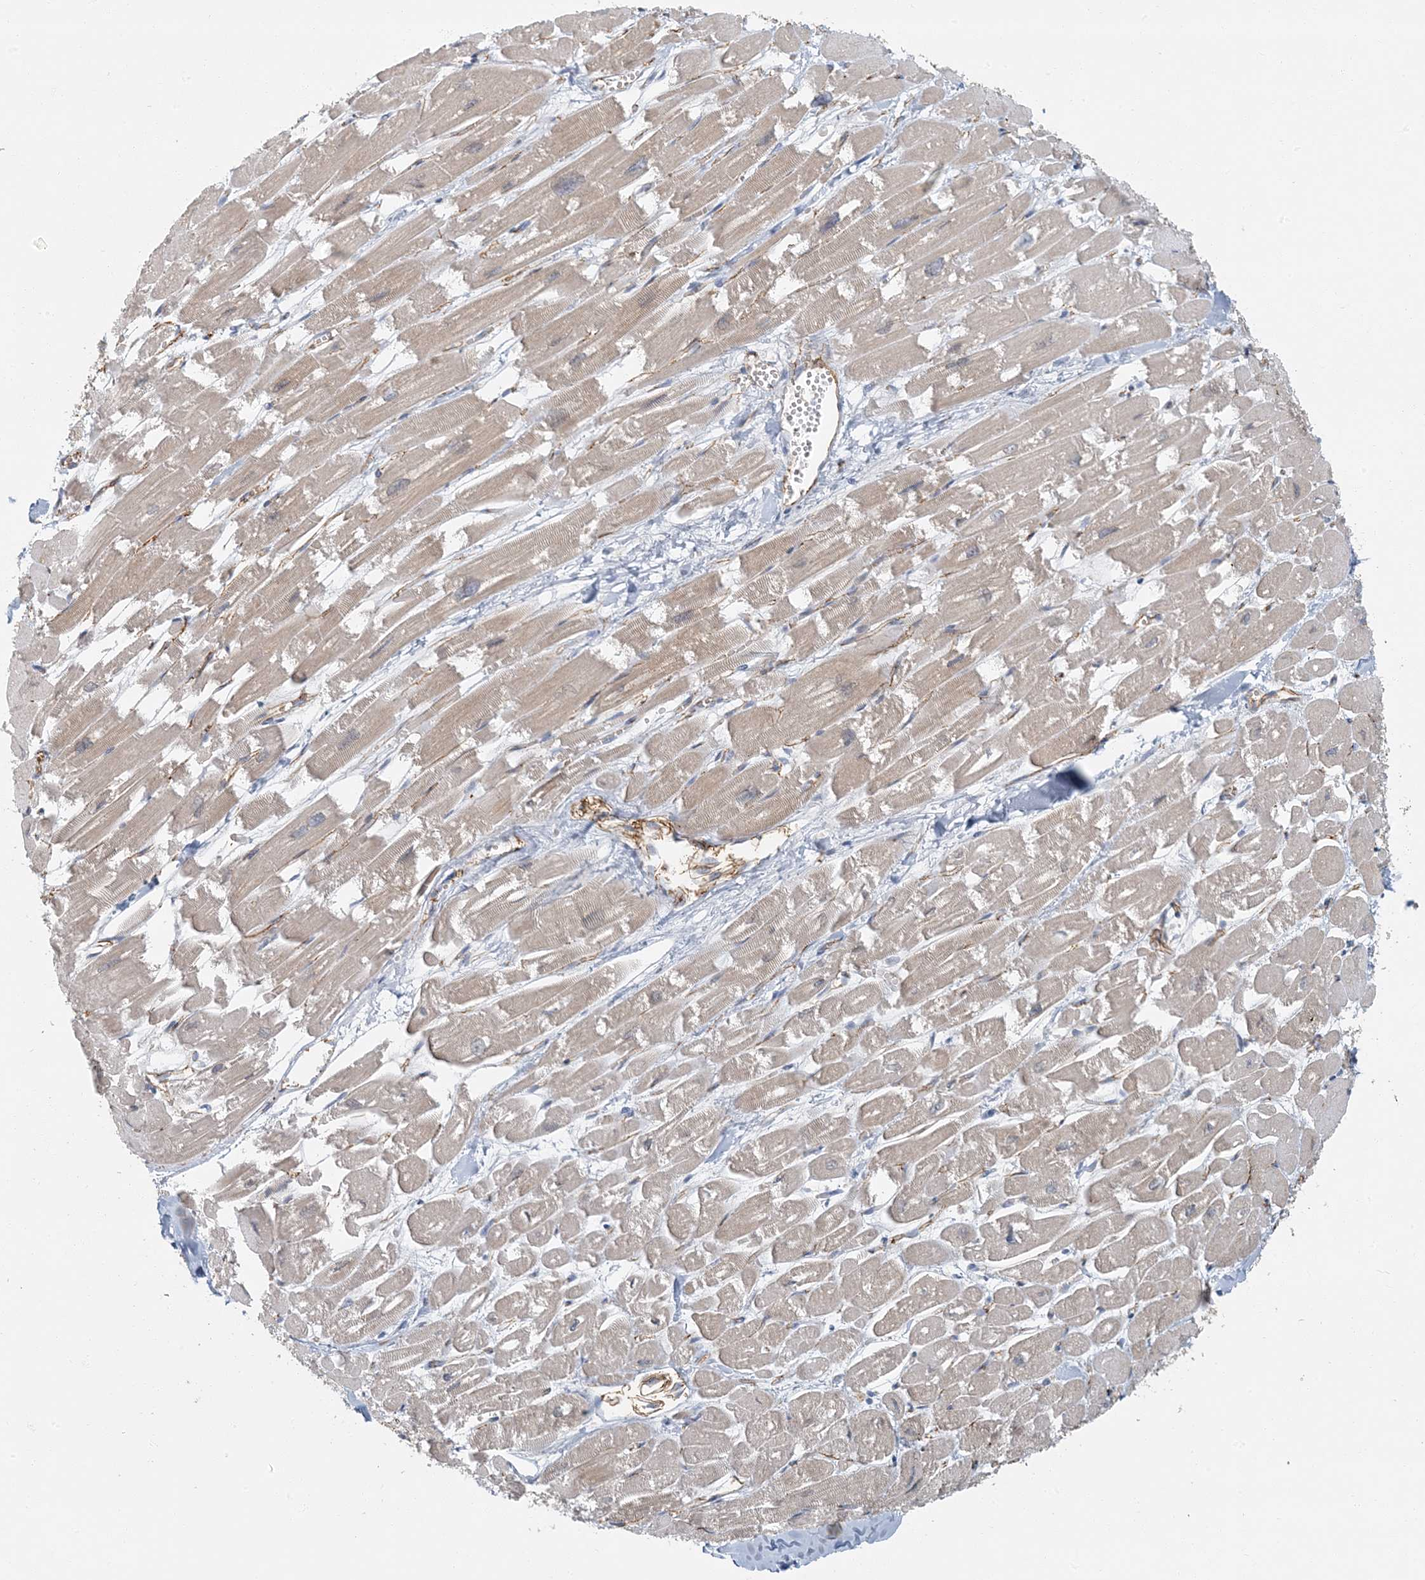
{"staining": {"intensity": "moderate", "quantity": "25%-75%", "location": "cytoplasmic/membranous,nuclear"}, "tissue": "heart muscle", "cell_type": "Cardiomyocytes", "image_type": "normal", "snomed": [{"axis": "morphology", "description": "Normal tissue, NOS"}, {"axis": "topography", "description": "Heart"}], "caption": "Heart muscle was stained to show a protein in brown. There is medium levels of moderate cytoplasmic/membranous,nuclear staining in approximately 25%-75% of cardiomyocytes. (Brightfield microscopy of DAB IHC at high magnification).", "gene": "AK9", "patient": {"sex": "male", "age": 54}}